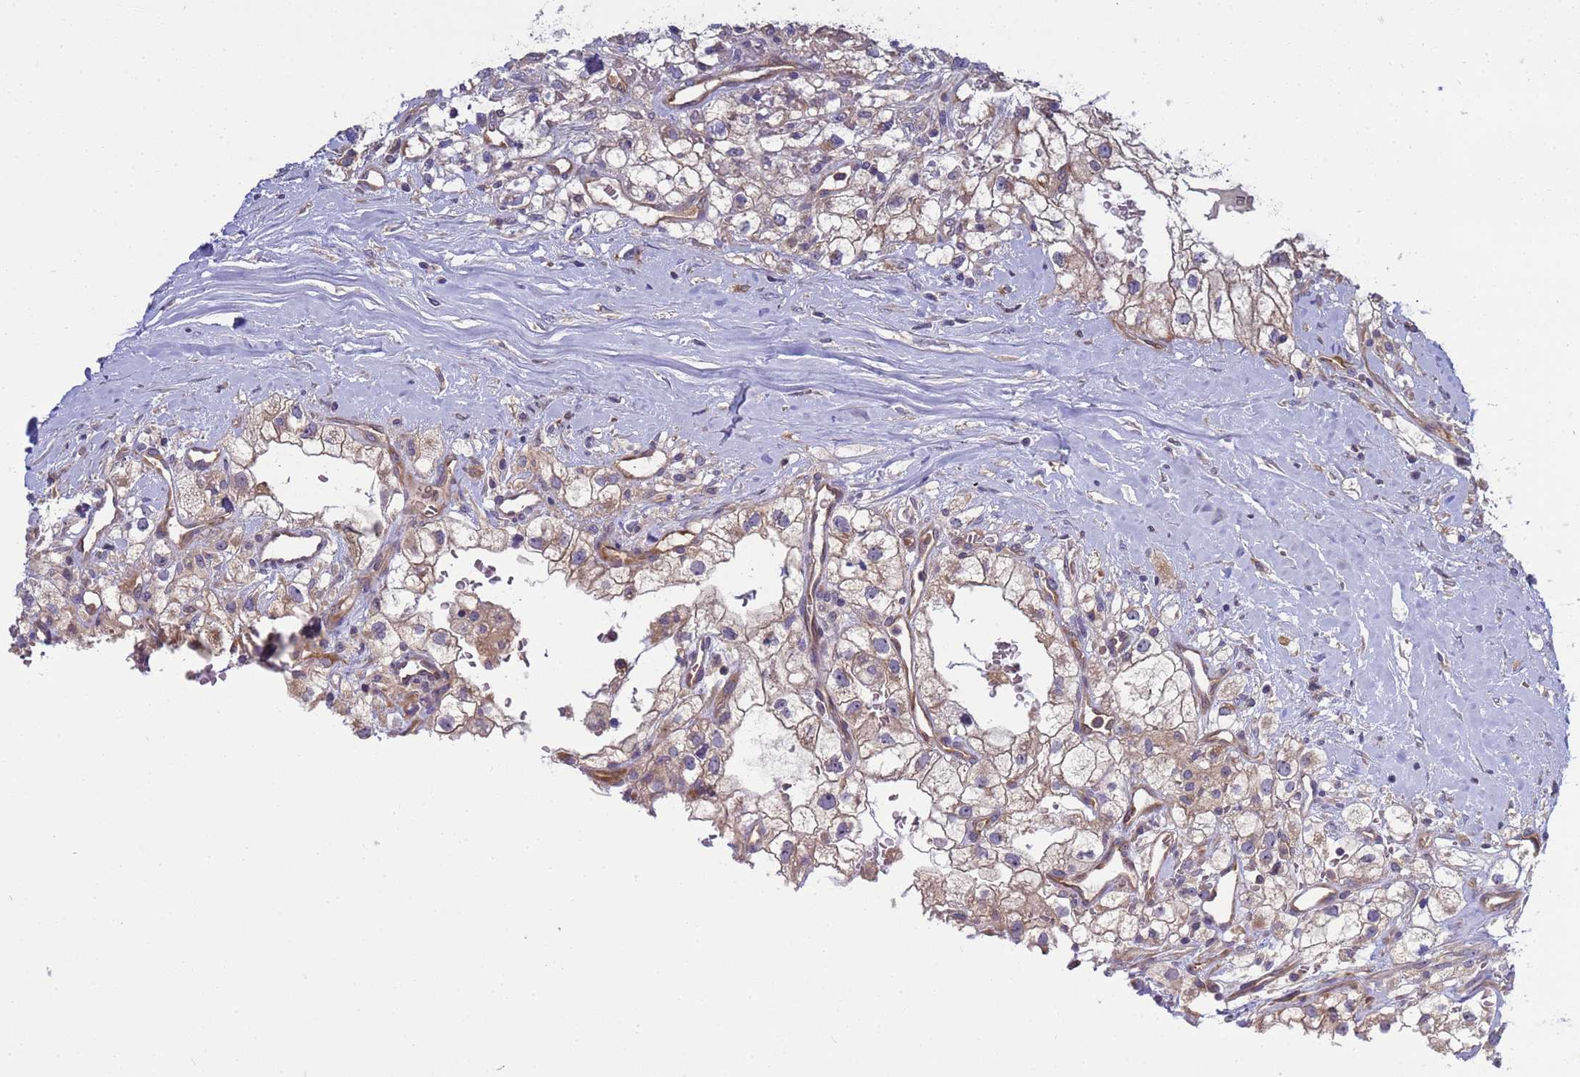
{"staining": {"intensity": "weak", "quantity": ">75%", "location": "cytoplasmic/membranous"}, "tissue": "renal cancer", "cell_type": "Tumor cells", "image_type": "cancer", "snomed": [{"axis": "morphology", "description": "Adenocarcinoma, NOS"}, {"axis": "topography", "description": "Kidney"}], "caption": "Weak cytoplasmic/membranous protein positivity is identified in about >75% of tumor cells in renal cancer.", "gene": "RAPGEF4", "patient": {"sex": "male", "age": 59}}